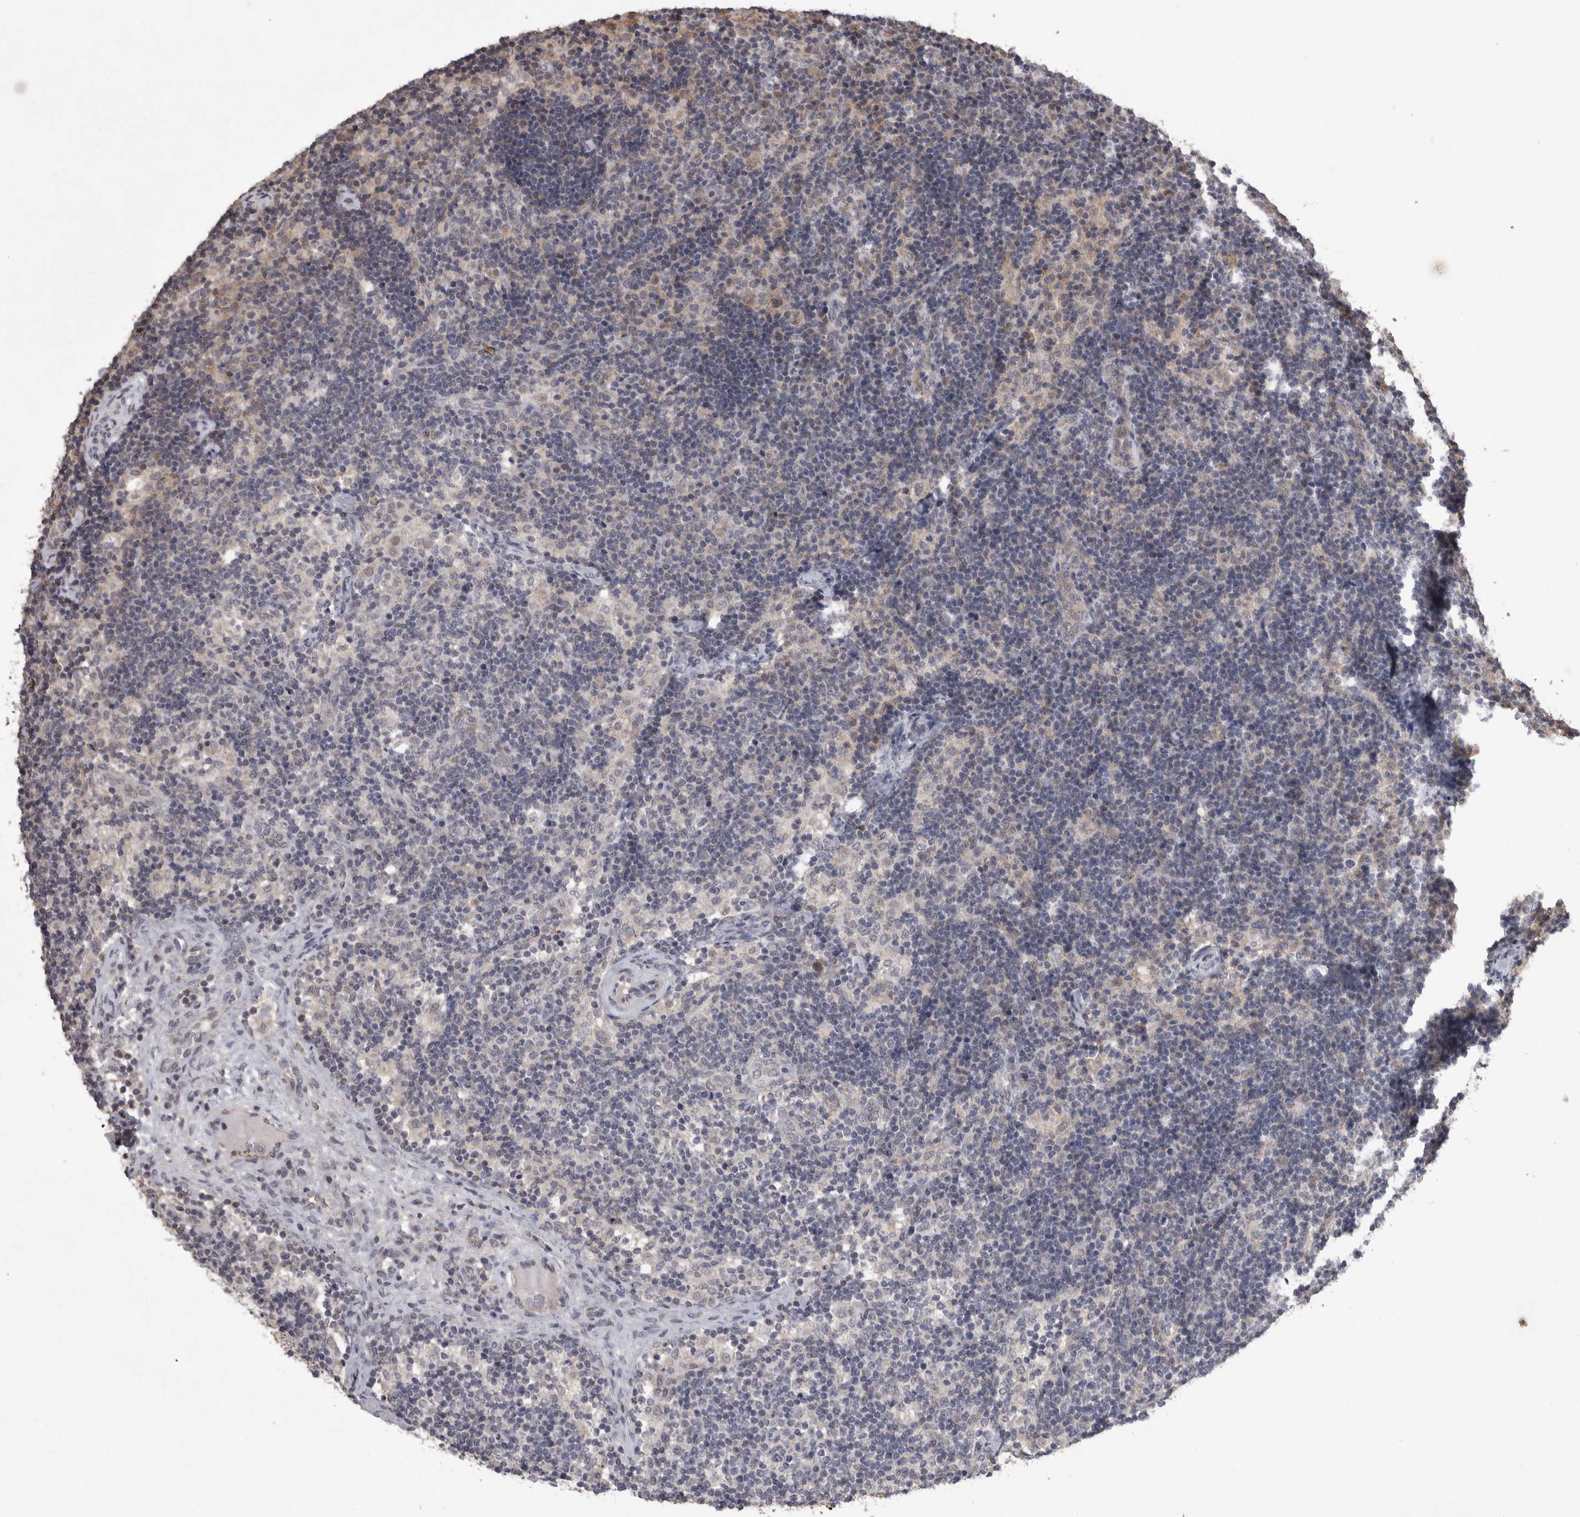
{"staining": {"intensity": "negative", "quantity": "none", "location": "none"}, "tissue": "lymph node", "cell_type": "Germinal center cells", "image_type": "normal", "snomed": [{"axis": "morphology", "description": "Normal tissue, NOS"}, {"axis": "topography", "description": "Lymph node"}], "caption": "Germinal center cells show no significant protein positivity in unremarkable lymph node.", "gene": "MEP1A", "patient": {"sex": "female", "age": 22}}